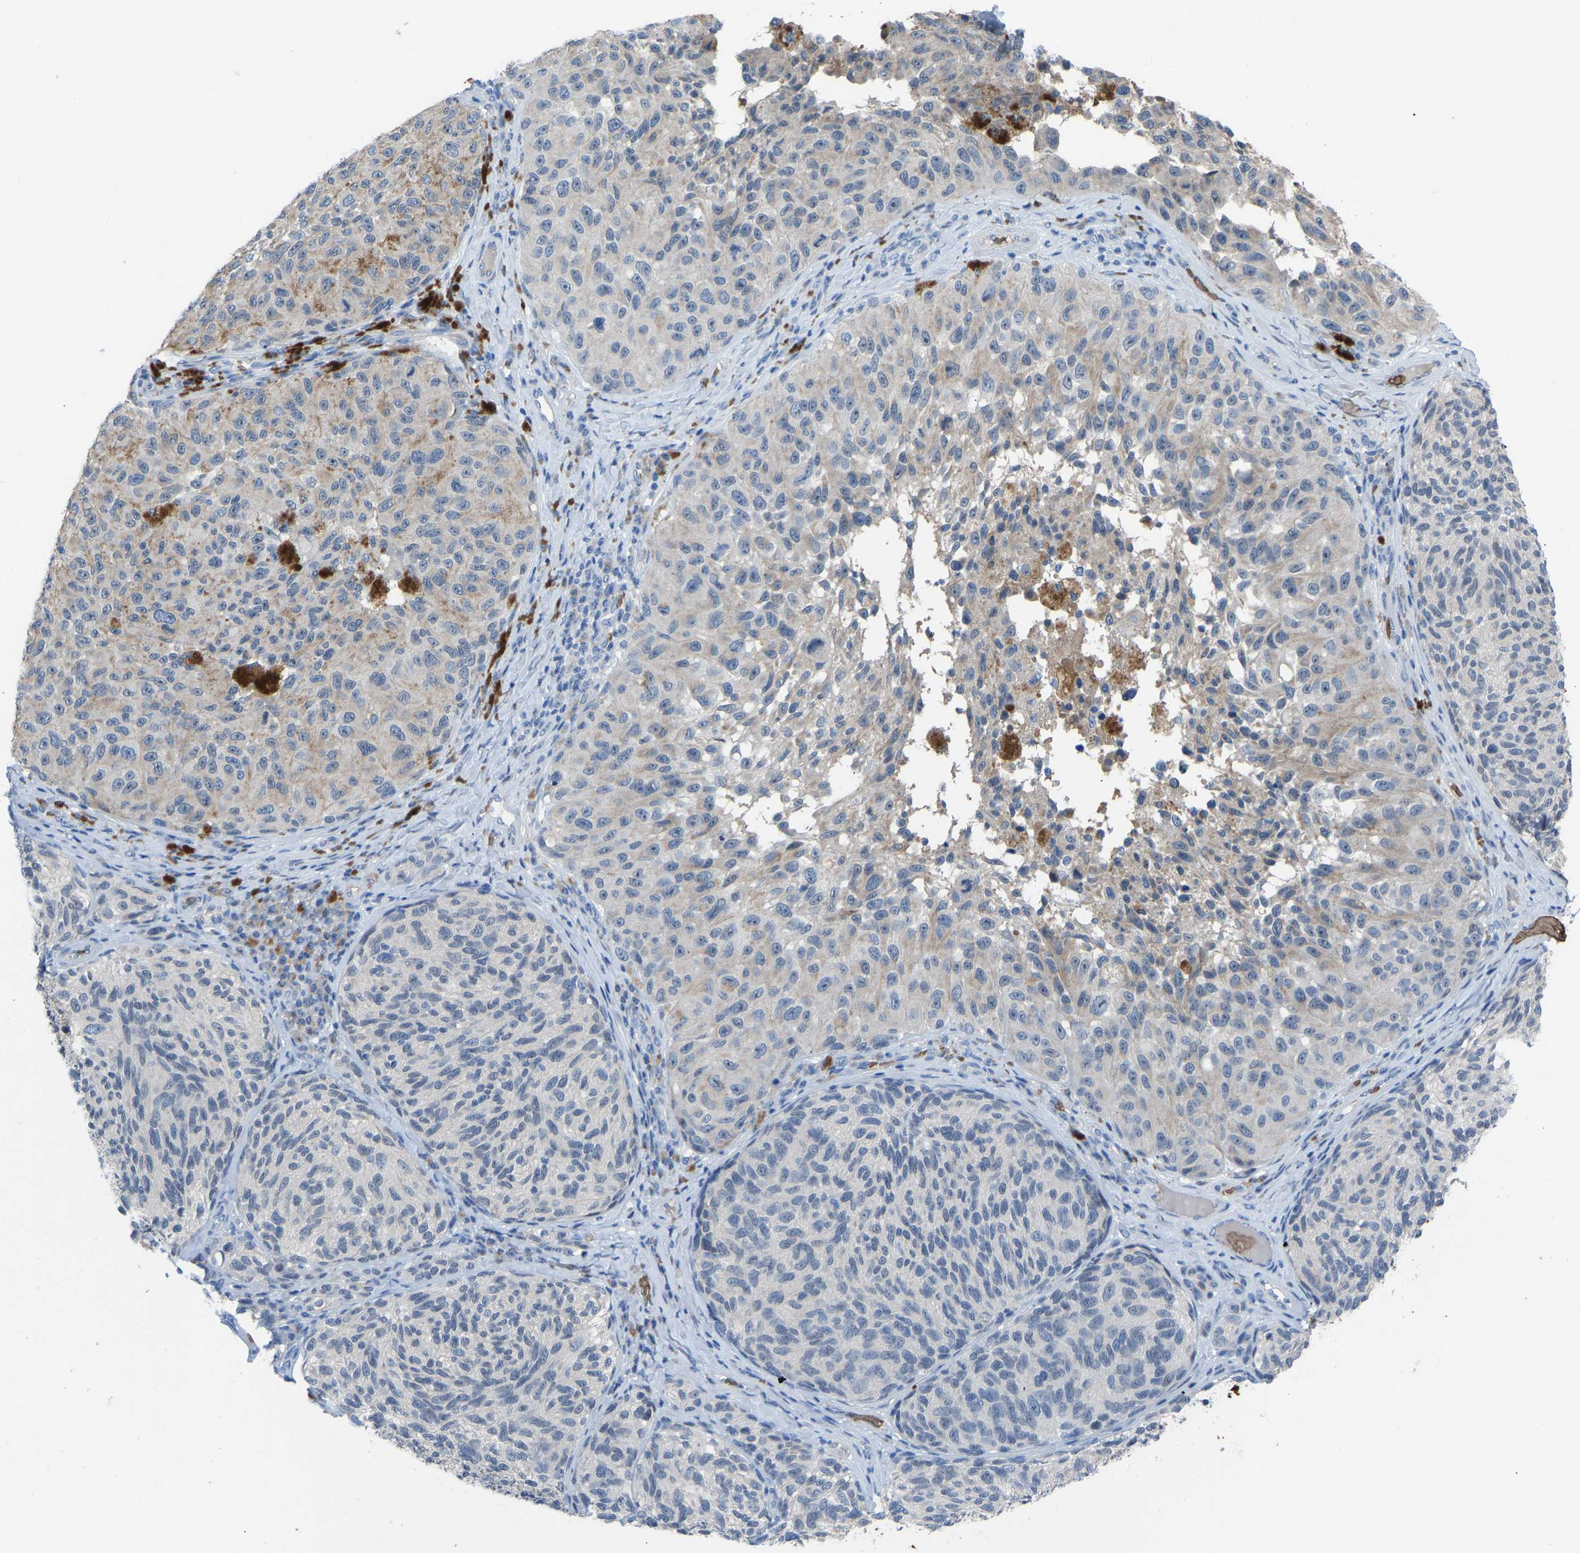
{"staining": {"intensity": "negative", "quantity": "none", "location": "none"}, "tissue": "melanoma", "cell_type": "Tumor cells", "image_type": "cancer", "snomed": [{"axis": "morphology", "description": "Malignant melanoma, NOS"}, {"axis": "topography", "description": "Skin"}], "caption": "Malignant melanoma was stained to show a protein in brown. There is no significant staining in tumor cells.", "gene": "PIGS", "patient": {"sex": "female", "age": 73}}